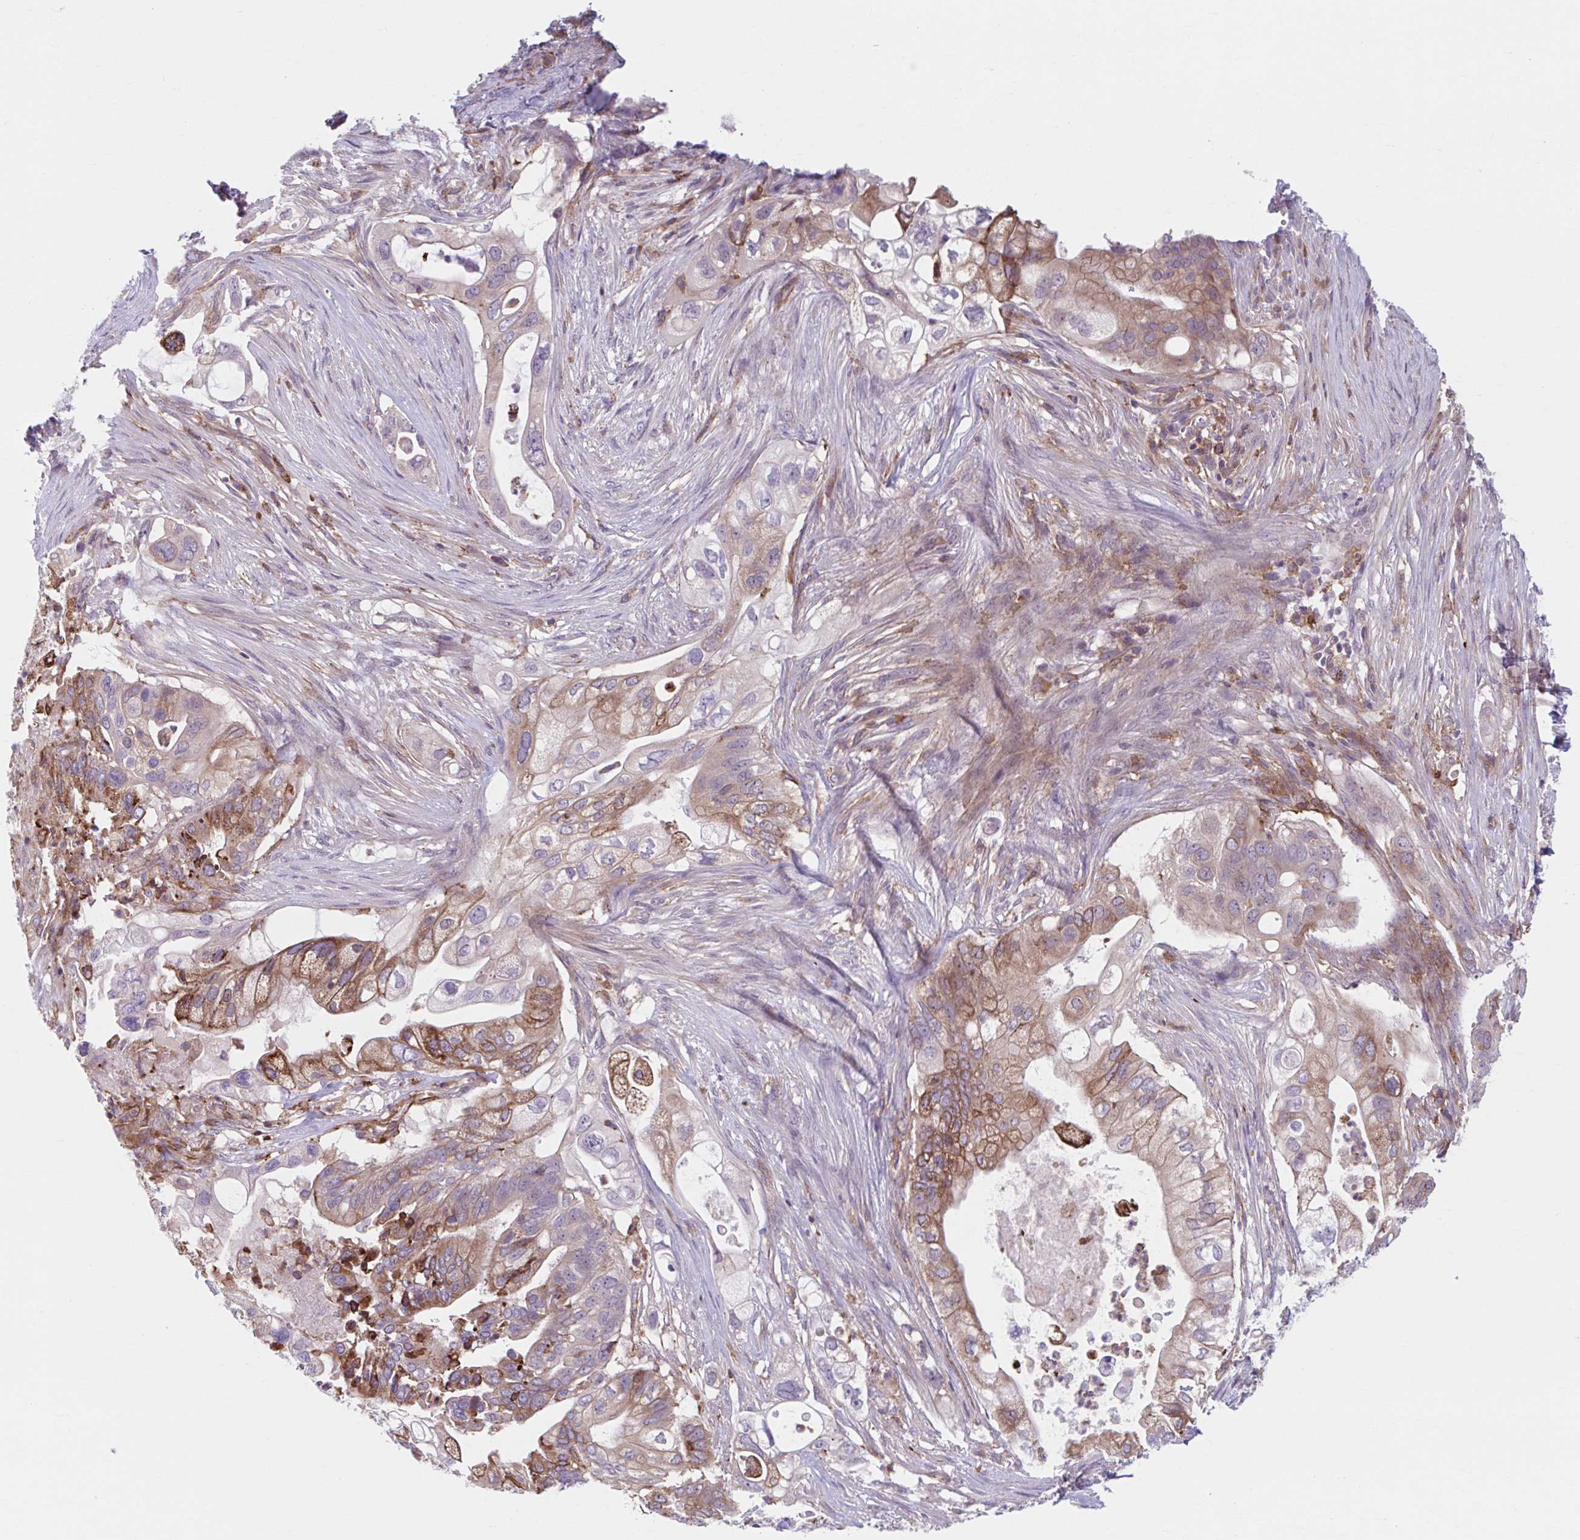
{"staining": {"intensity": "moderate", "quantity": "25%-75%", "location": "cytoplasmic/membranous"}, "tissue": "pancreatic cancer", "cell_type": "Tumor cells", "image_type": "cancer", "snomed": [{"axis": "morphology", "description": "Adenocarcinoma, NOS"}, {"axis": "topography", "description": "Pancreas"}], "caption": "Immunohistochemical staining of pancreatic adenocarcinoma shows medium levels of moderate cytoplasmic/membranous protein expression in about 25%-75% of tumor cells.", "gene": "ADAT3", "patient": {"sex": "female", "age": 72}}